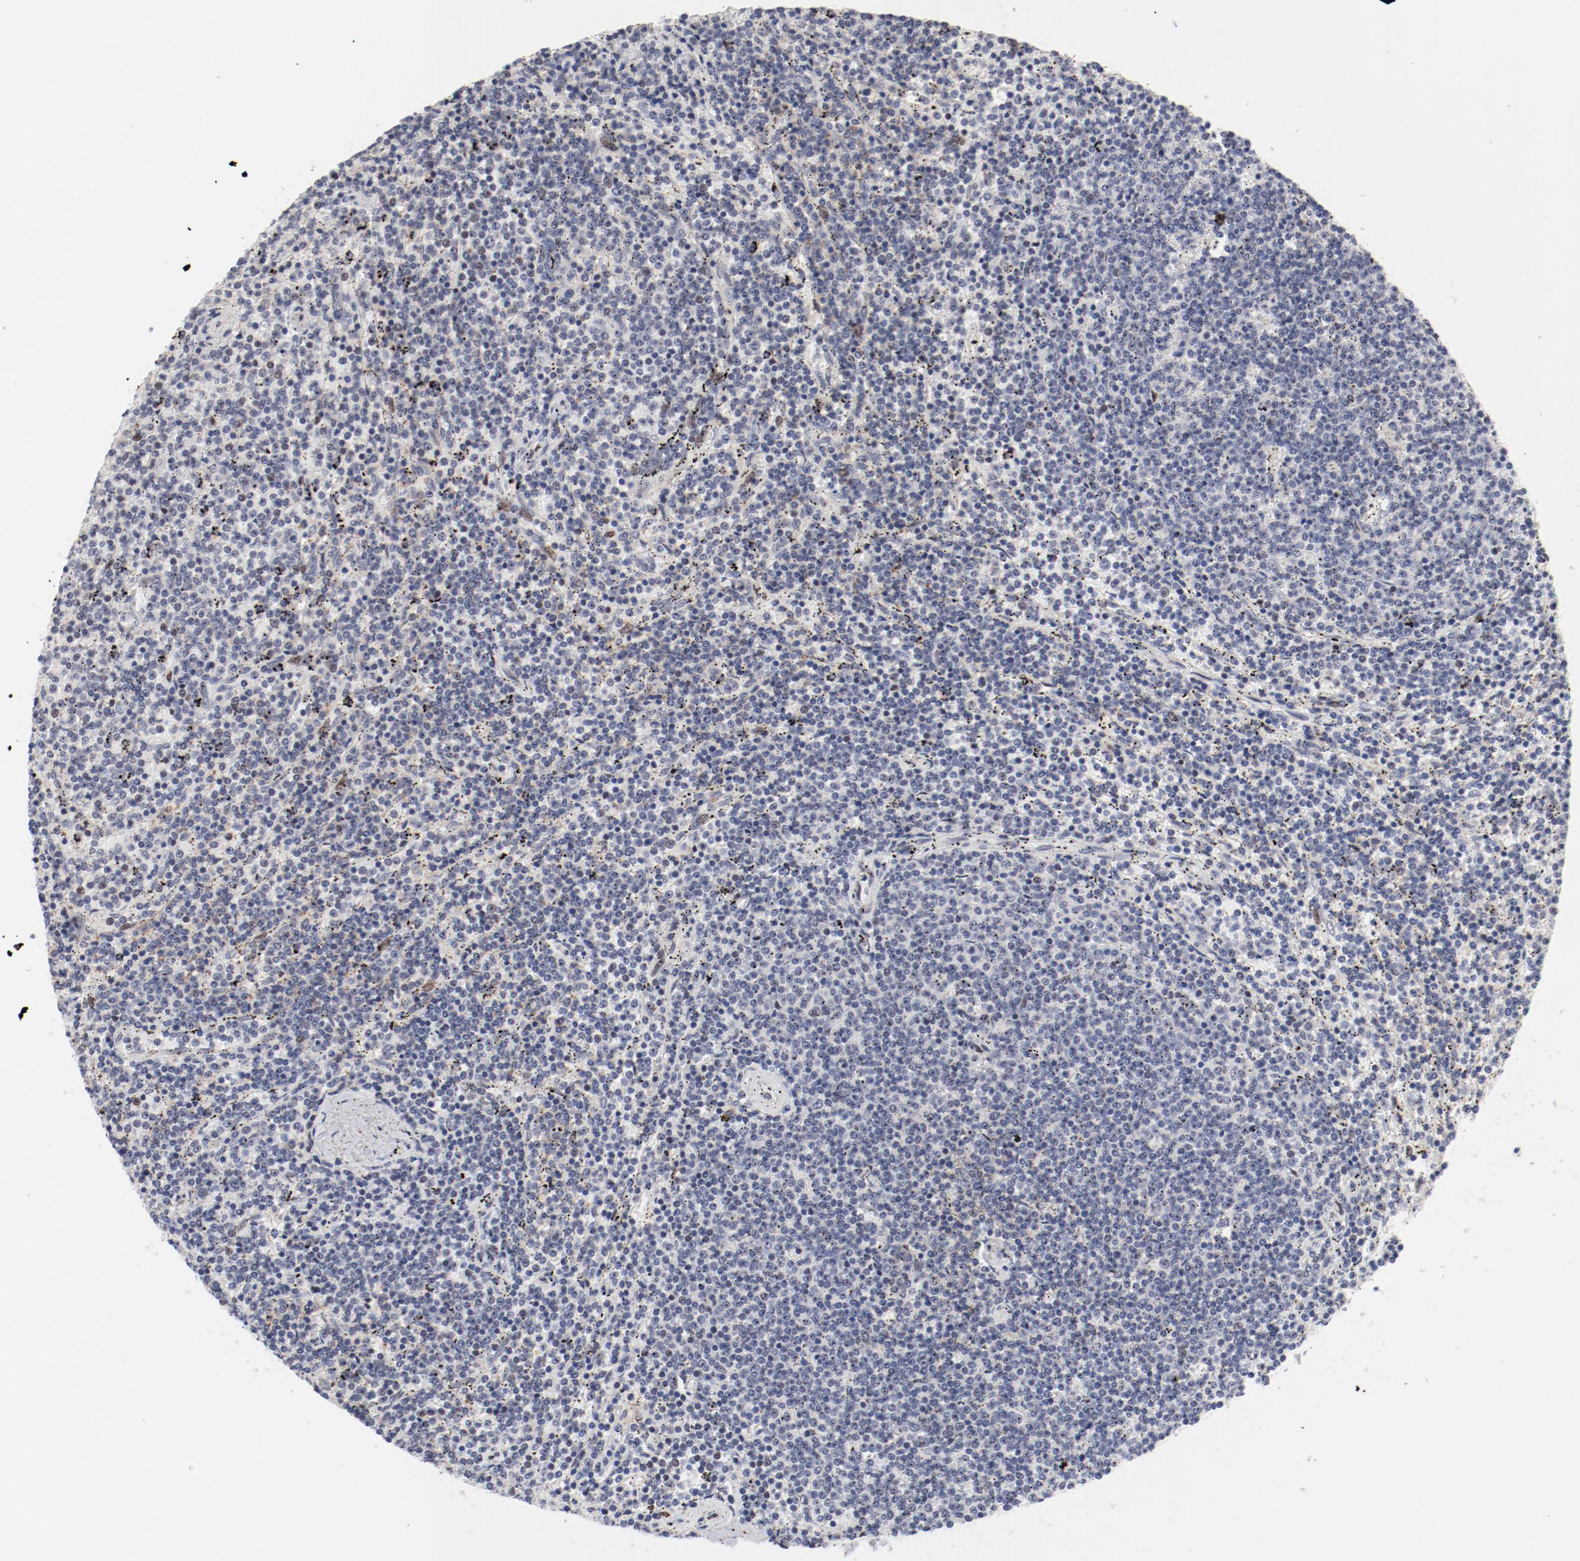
{"staining": {"intensity": "negative", "quantity": "none", "location": "none"}, "tissue": "lymphoma", "cell_type": "Tumor cells", "image_type": "cancer", "snomed": [{"axis": "morphology", "description": "Malignant lymphoma, non-Hodgkin's type, Low grade"}, {"axis": "topography", "description": "Spleen"}], "caption": "A micrograph of human lymphoma is negative for staining in tumor cells. (Brightfield microscopy of DAB (3,3'-diaminobenzidine) immunohistochemistry at high magnification).", "gene": "FSCB", "patient": {"sex": "female", "age": 50}}